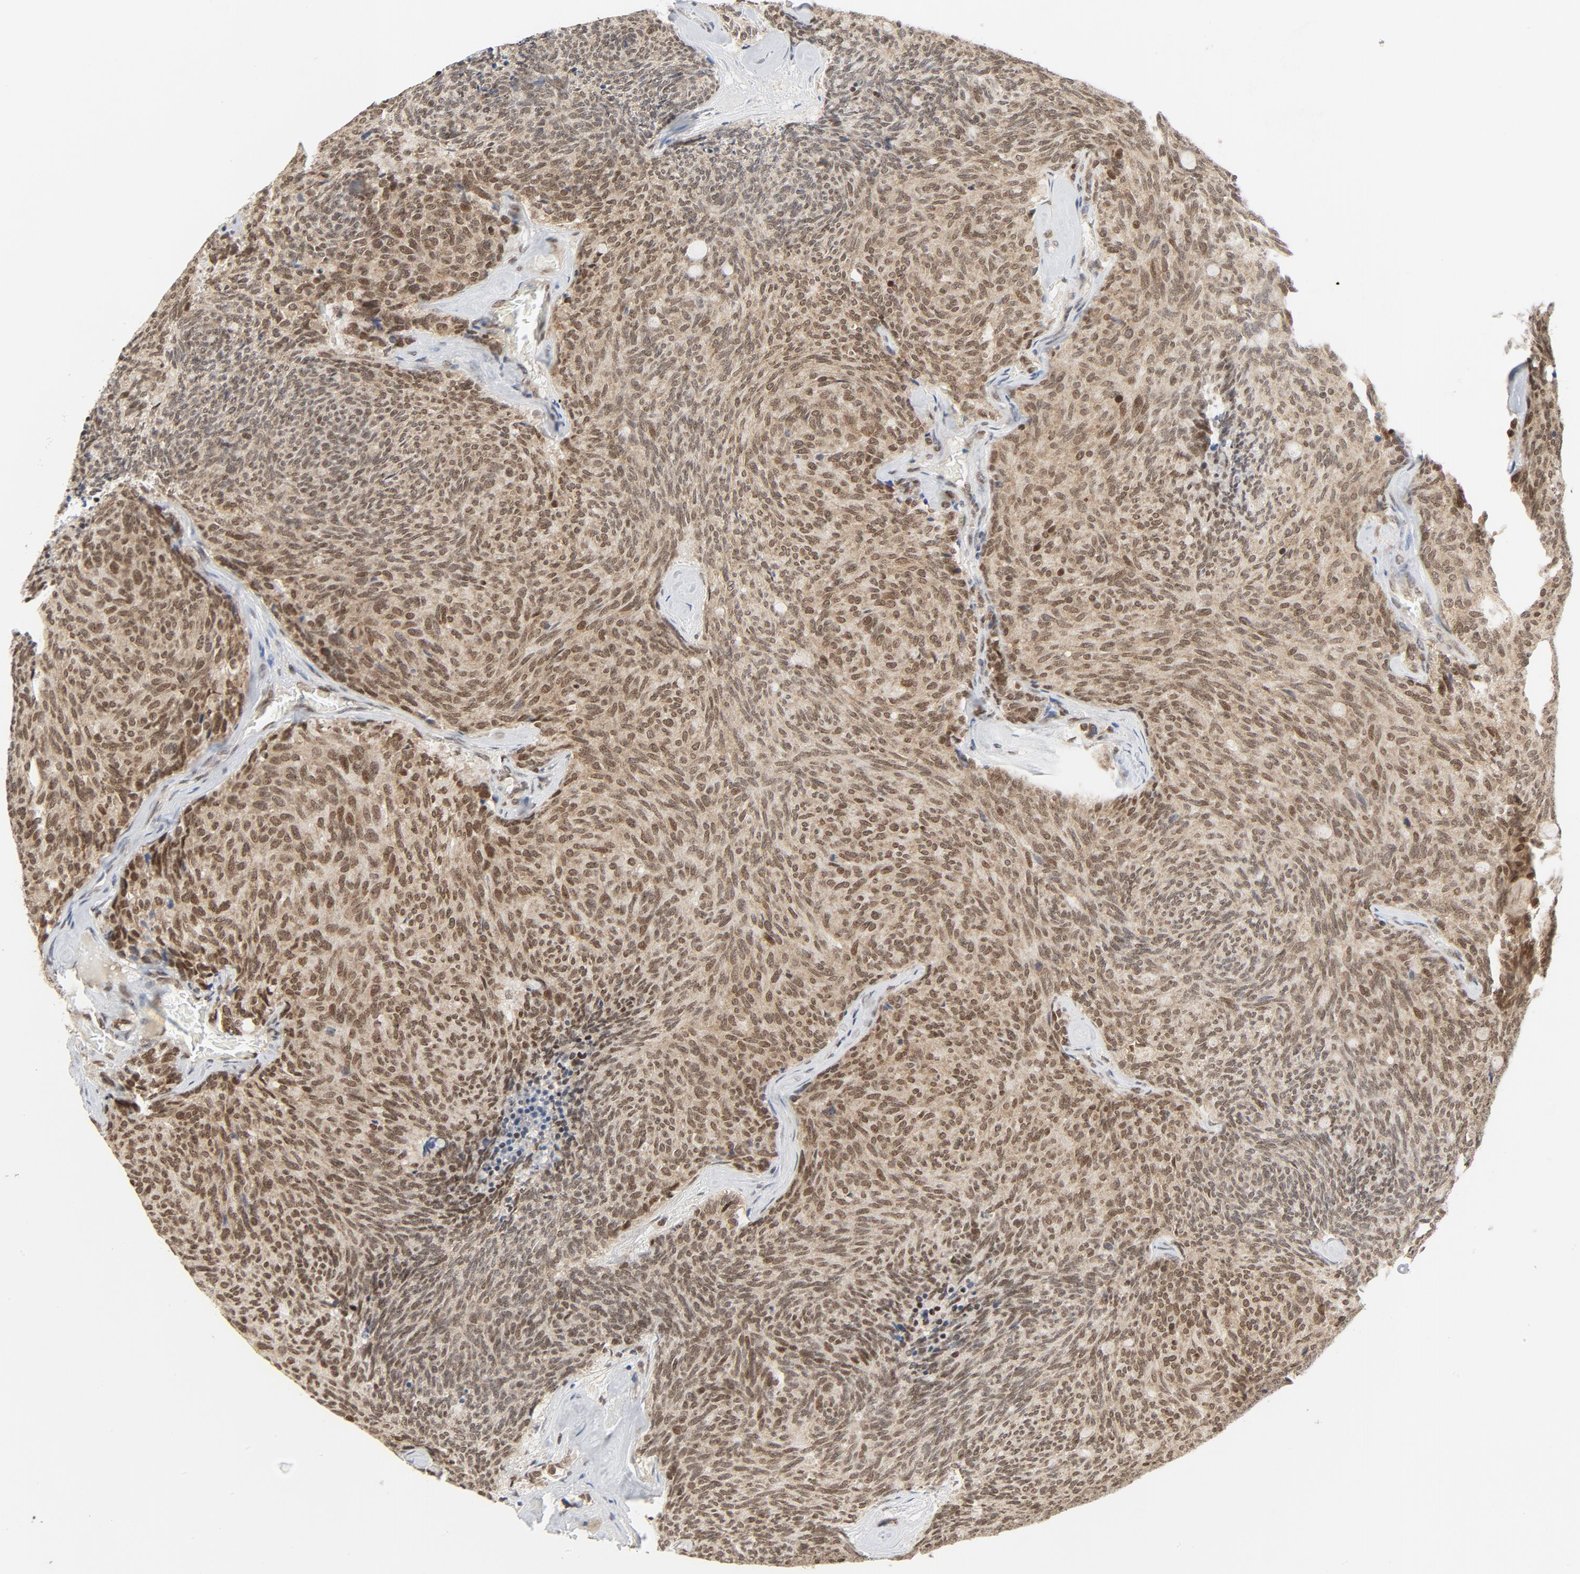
{"staining": {"intensity": "moderate", "quantity": ">75%", "location": "nuclear"}, "tissue": "carcinoid", "cell_type": "Tumor cells", "image_type": "cancer", "snomed": [{"axis": "morphology", "description": "Carcinoid, malignant, NOS"}, {"axis": "topography", "description": "Pancreas"}], "caption": "There is medium levels of moderate nuclear staining in tumor cells of carcinoid (malignant), as demonstrated by immunohistochemical staining (brown color).", "gene": "ERCC1", "patient": {"sex": "female", "age": 54}}